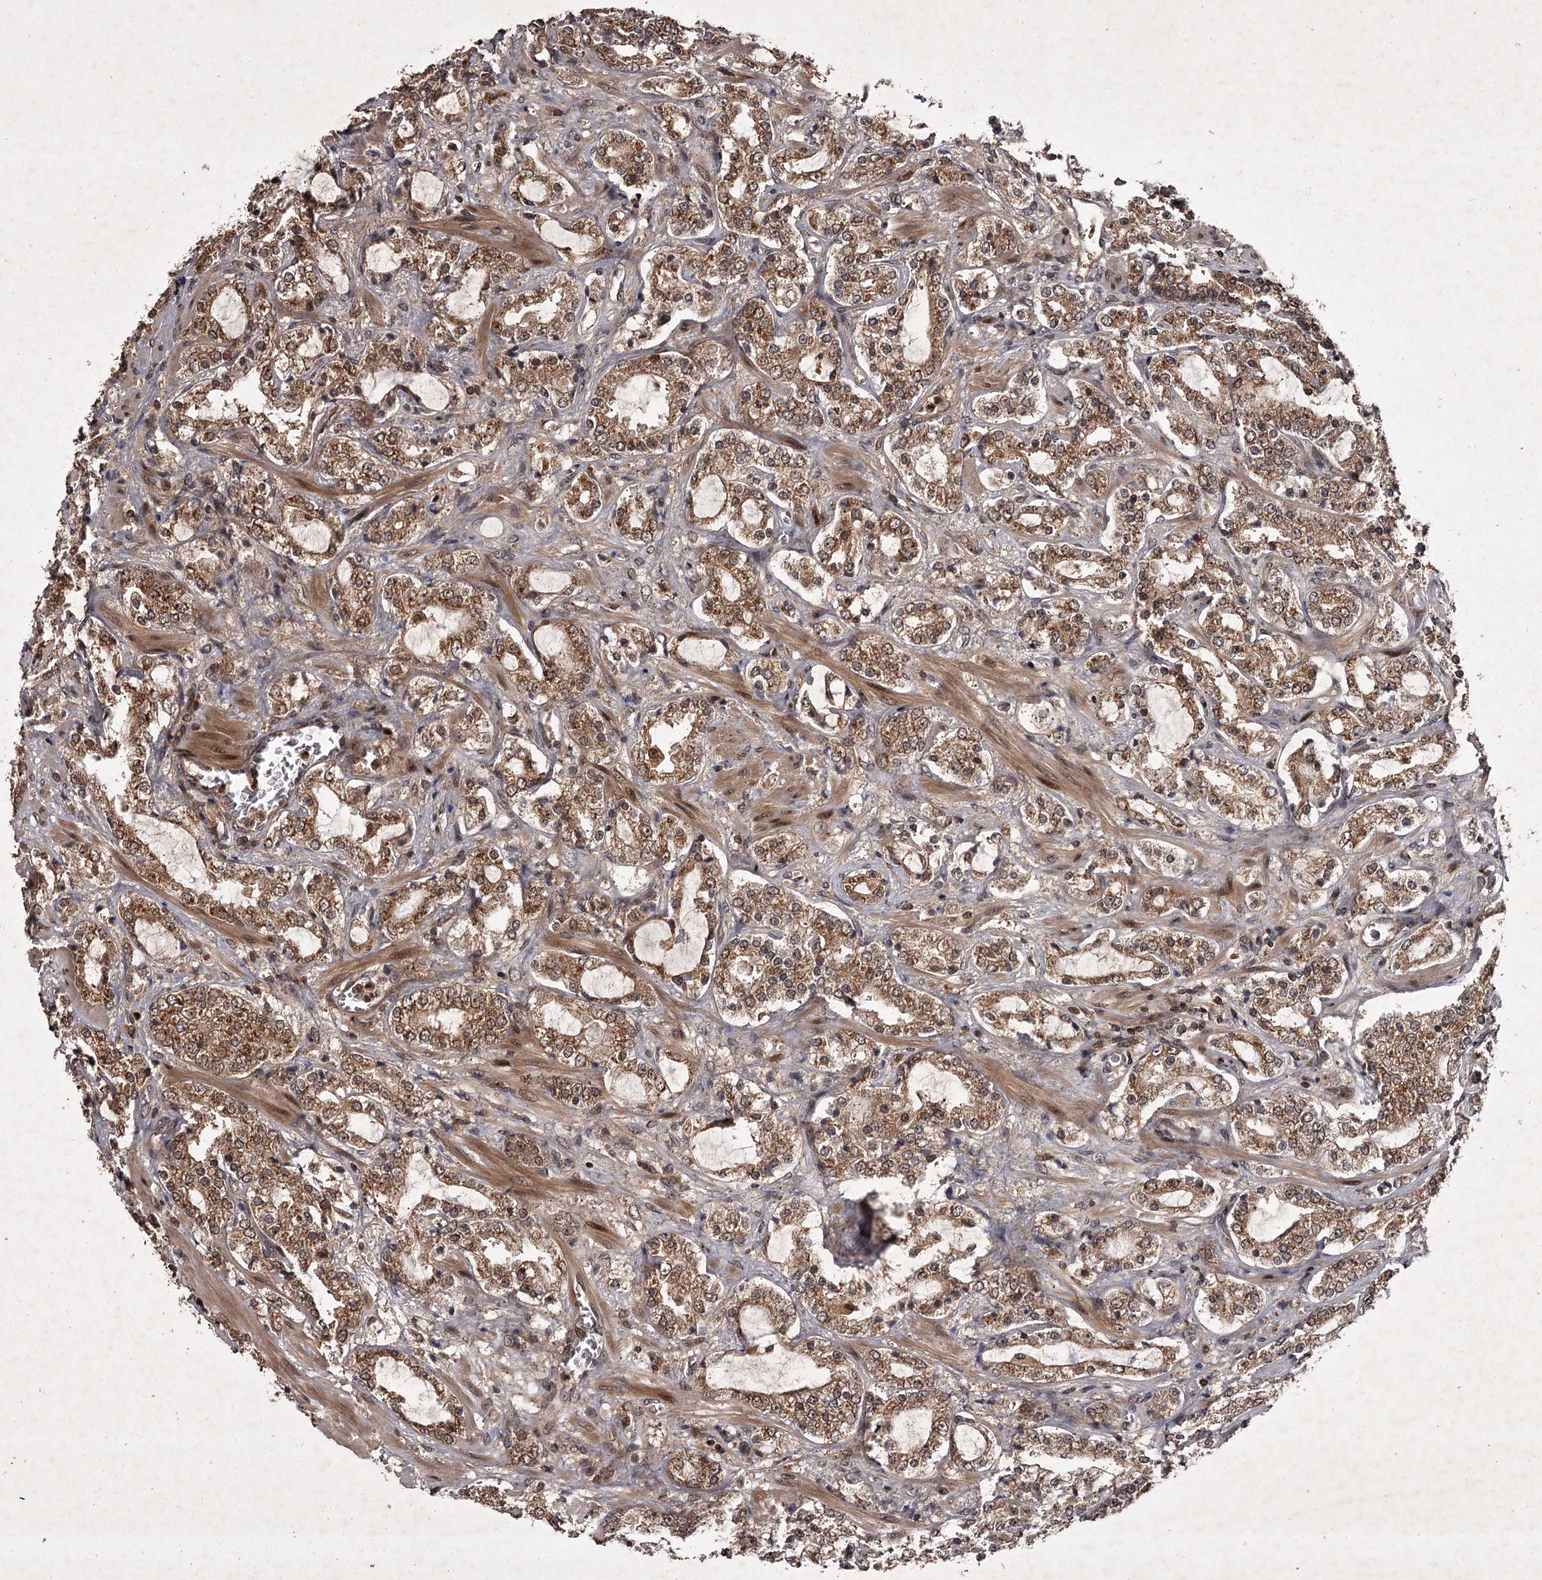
{"staining": {"intensity": "moderate", "quantity": ">75%", "location": "cytoplasmic/membranous"}, "tissue": "prostate cancer", "cell_type": "Tumor cells", "image_type": "cancer", "snomed": [{"axis": "morphology", "description": "Adenocarcinoma, High grade"}, {"axis": "topography", "description": "Prostate"}], "caption": "A high-resolution image shows immunohistochemistry (IHC) staining of prostate cancer (high-grade adenocarcinoma), which exhibits moderate cytoplasmic/membranous staining in approximately >75% of tumor cells.", "gene": "TBC1D23", "patient": {"sex": "male", "age": 64}}